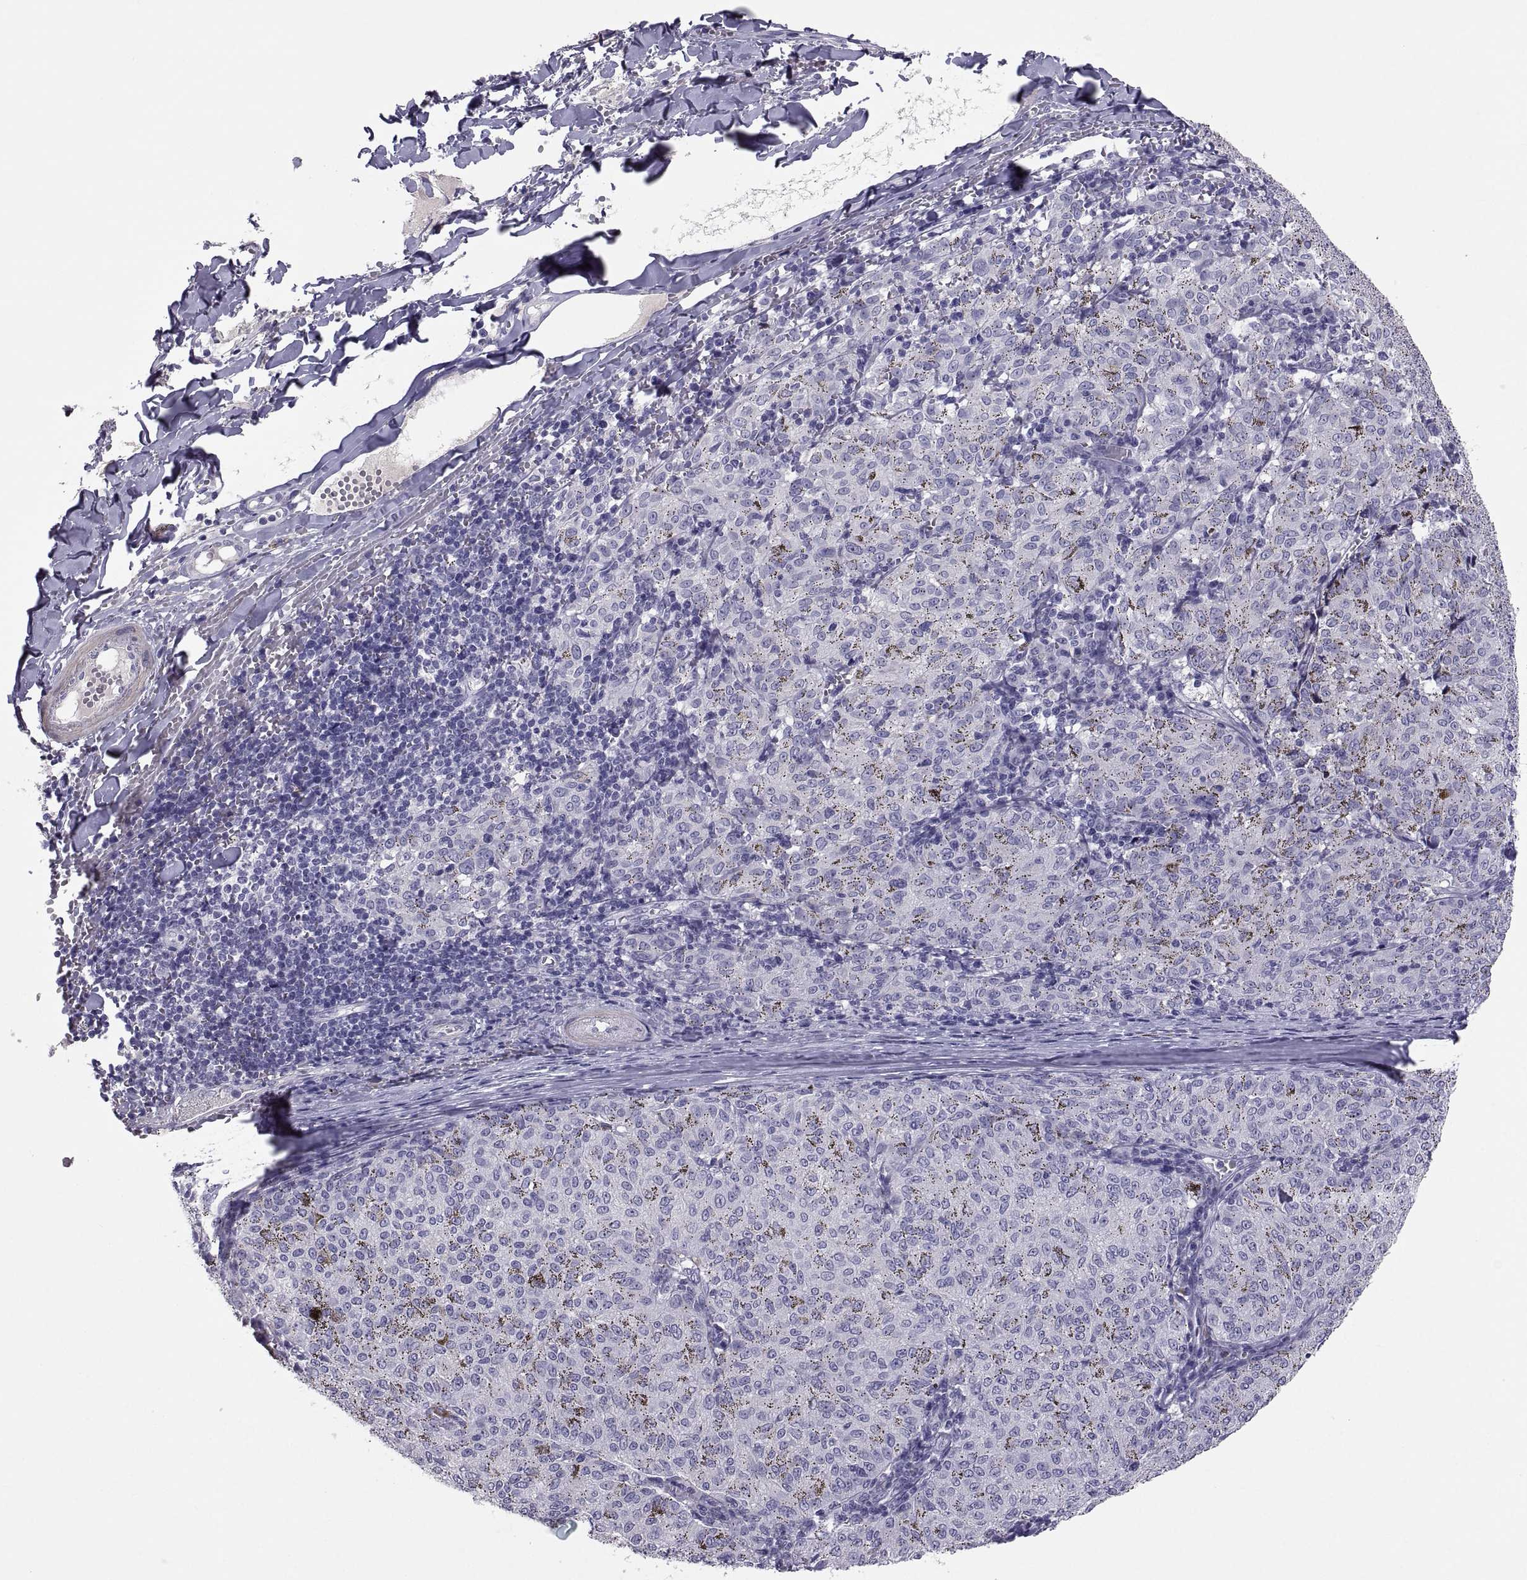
{"staining": {"intensity": "negative", "quantity": "none", "location": "none"}, "tissue": "melanoma", "cell_type": "Tumor cells", "image_type": "cancer", "snomed": [{"axis": "morphology", "description": "Malignant melanoma, NOS"}, {"axis": "topography", "description": "Skin"}], "caption": "Immunohistochemistry micrograph of neoplastic tissue: human melanoma stained with DAB (3,3'-diaminobenzidine) shows no significant protein positivity in tumor cells.", "gene": "IGSF1", "patient": {"sex": "female", "age": 72}}